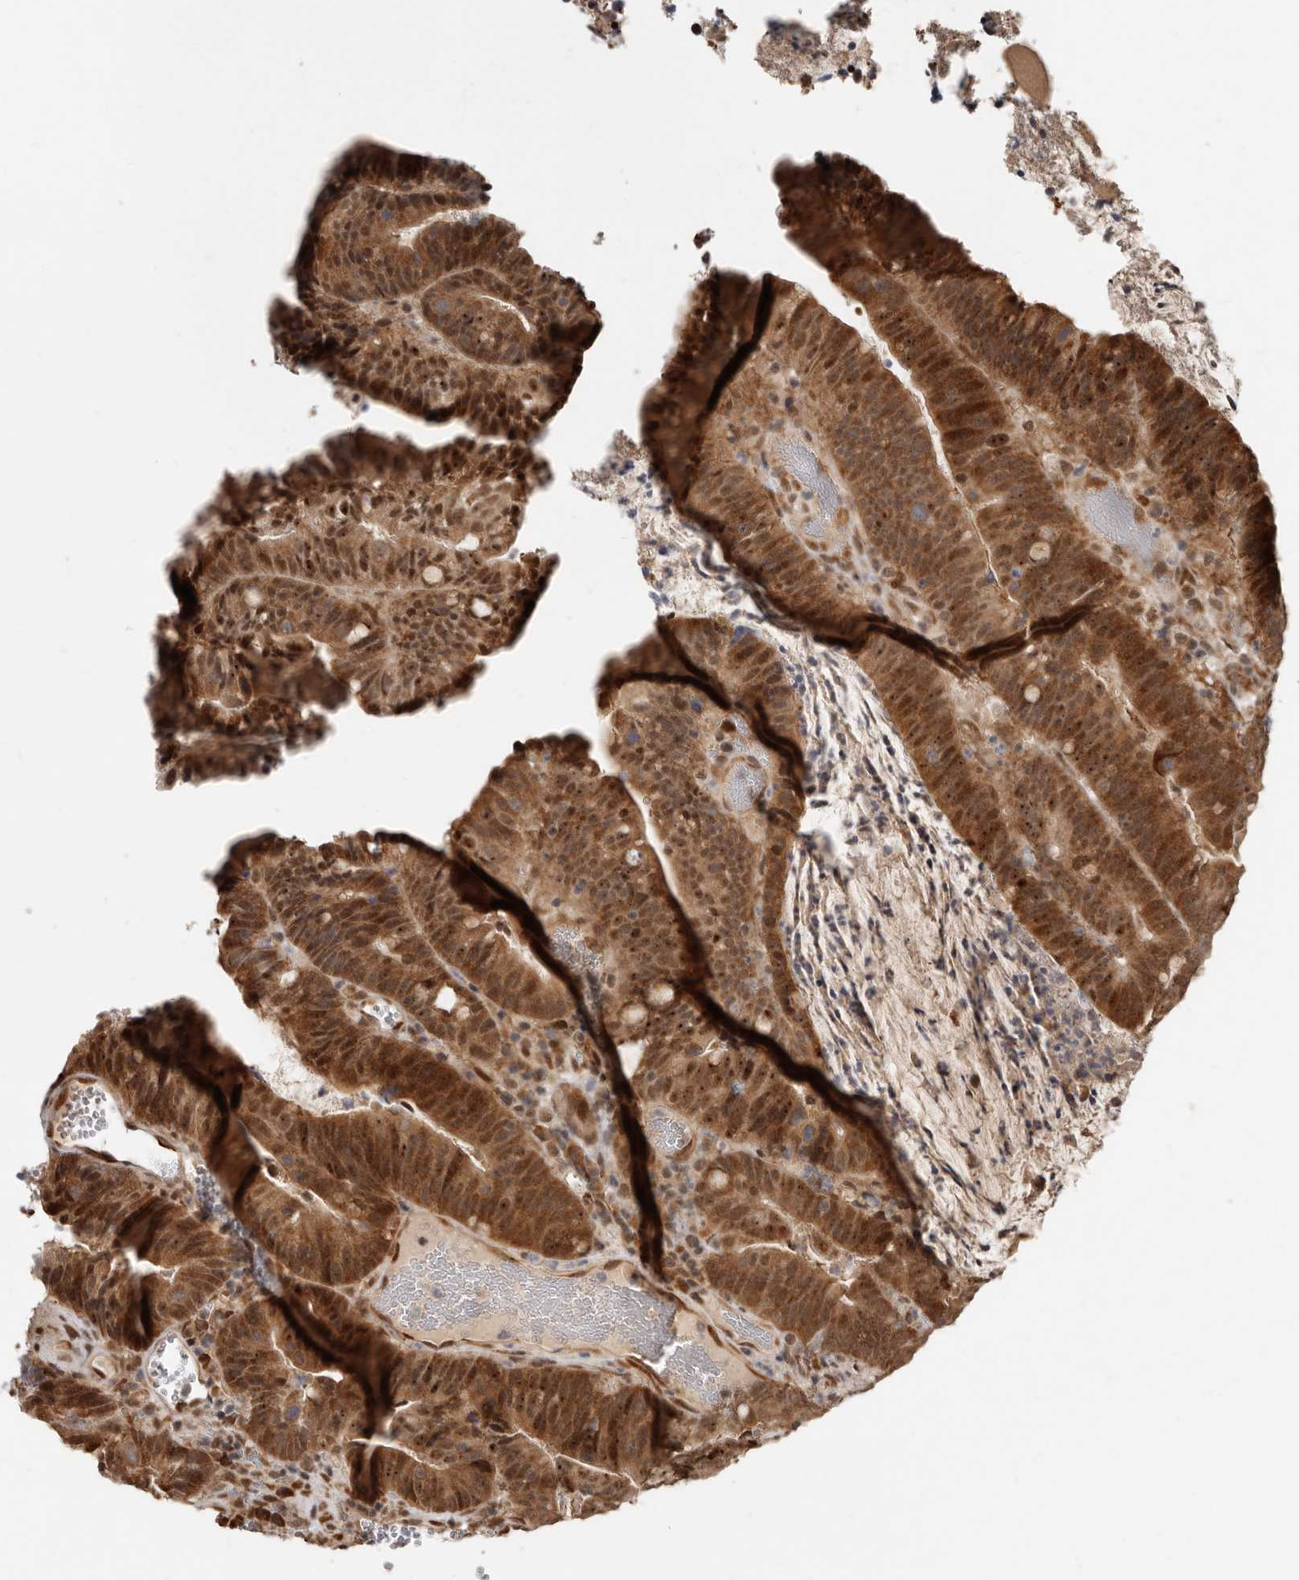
{"staining": {"intensity": "strong", "quantity": ">75%", "location": "cytoplasmic/membranous,nuclear"}, "tissue": "colorectal cancer", "cell_type": "Tumor cells", "image_type": "cancer", "snomed": [{"axis": "morphology", "description": "Adenocarcinoma, NOS"}, {"axis": "topography", "description": "Colon"}], "caption": "Colorectal cancer (adenocarcinoma) was stained to show a protein in brown. There is high levels of strong cytoplasmic/membranous and nuclear staining in about >75% of tumor cells.", "gene": "LRGUK", "patient": {"sex": "female", "age": 66}}